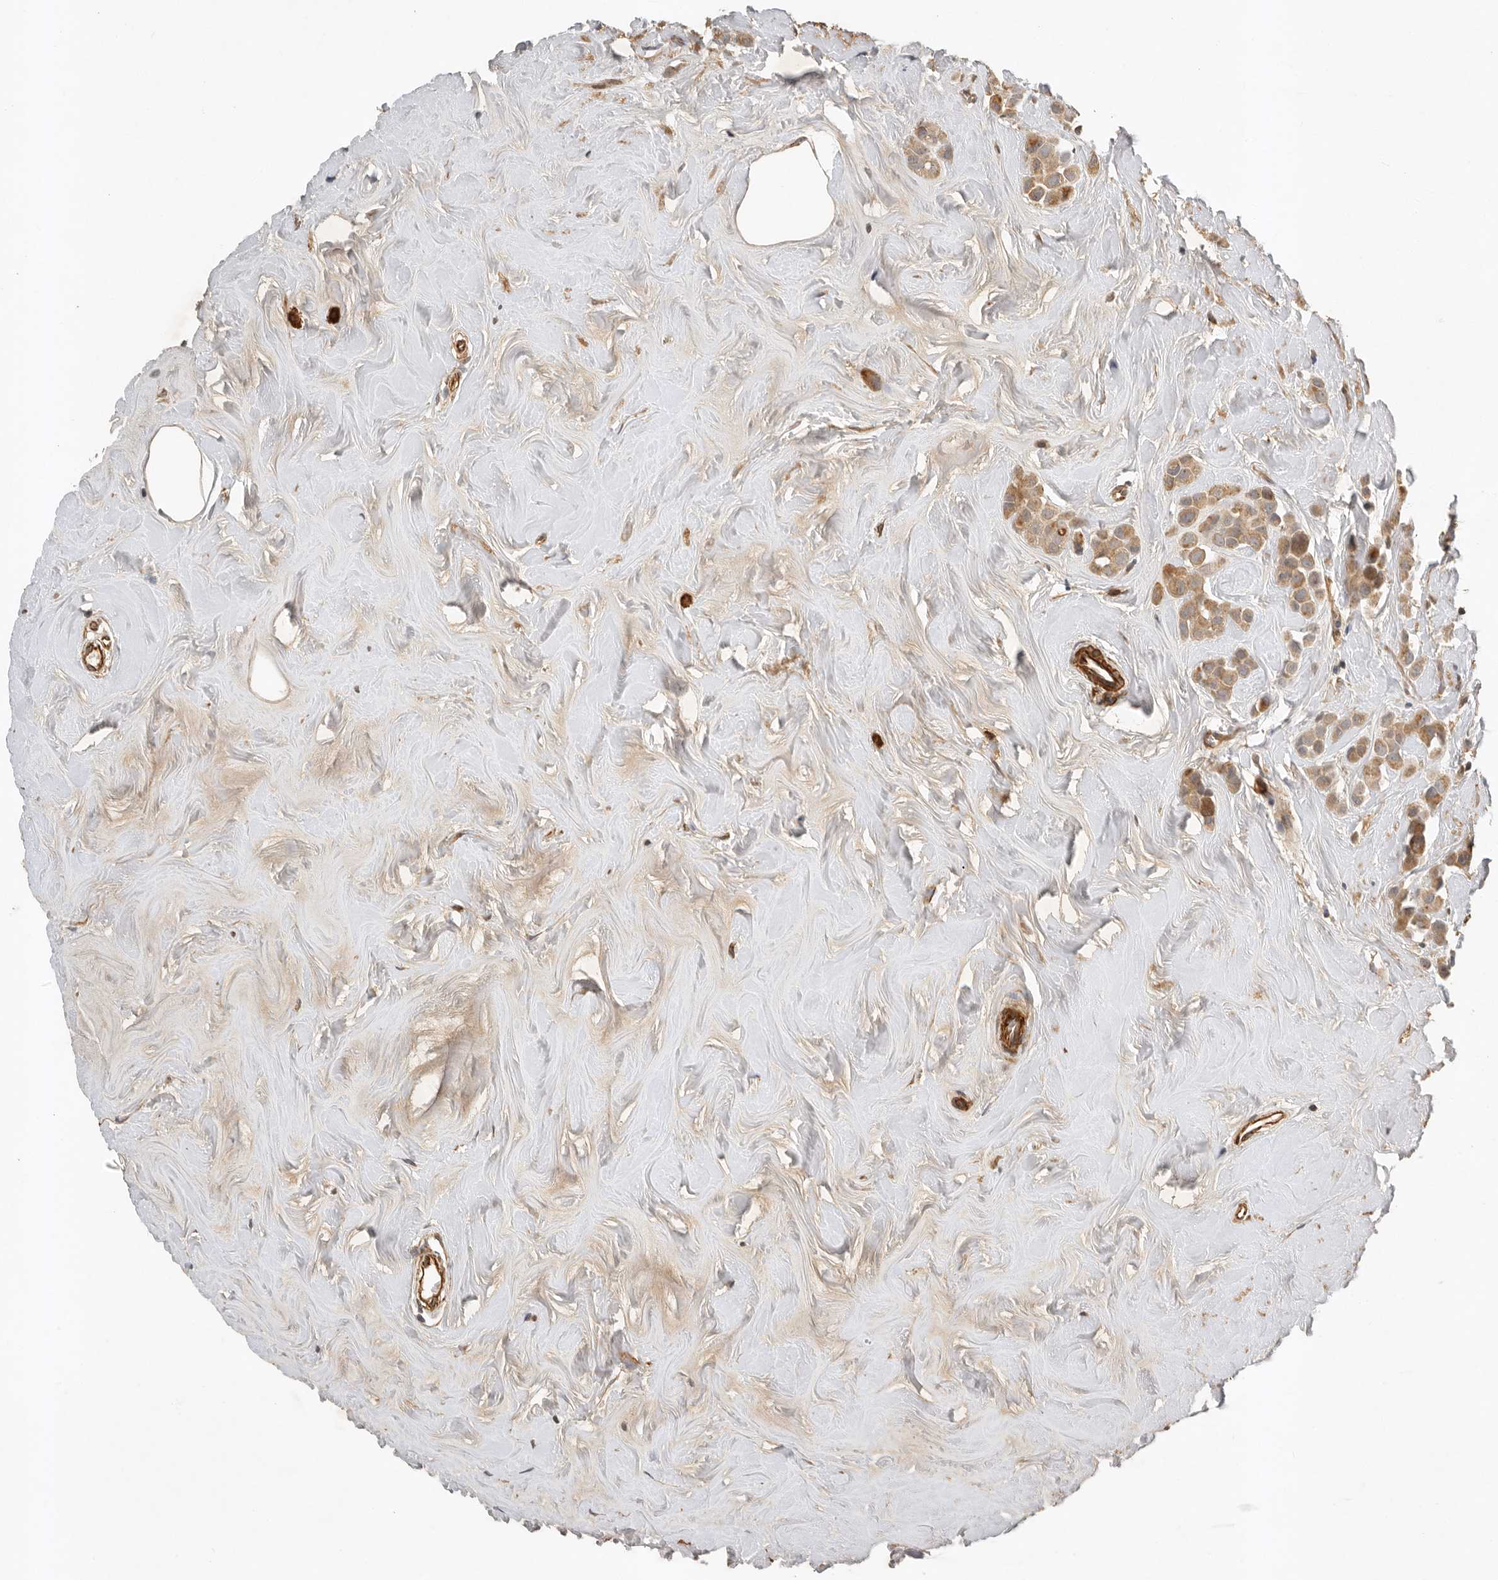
{"staining": {"intensity": "moderate", "quantity": ">75%", "location": "cytoplasmic/membranous"}, "tissue": "breast cancer", "cell_type": "Tumor cells", "image_type": "cancer", "snomed": [{"axis": "morphology", "description": "Lobular carcinoma"}, {"axis": "topography", "description": "Breast"}], "caption": "Immunohistochemistry histopathology image of breast cancer (lobular carcinoma) stained for a protein (brown), which reveals medium levels of moderate cytoplasmic/membranous expression in approximately >75% of tumor cells.", "gene": "RNF157", "patient": {"sex": "female", "age": 47}}